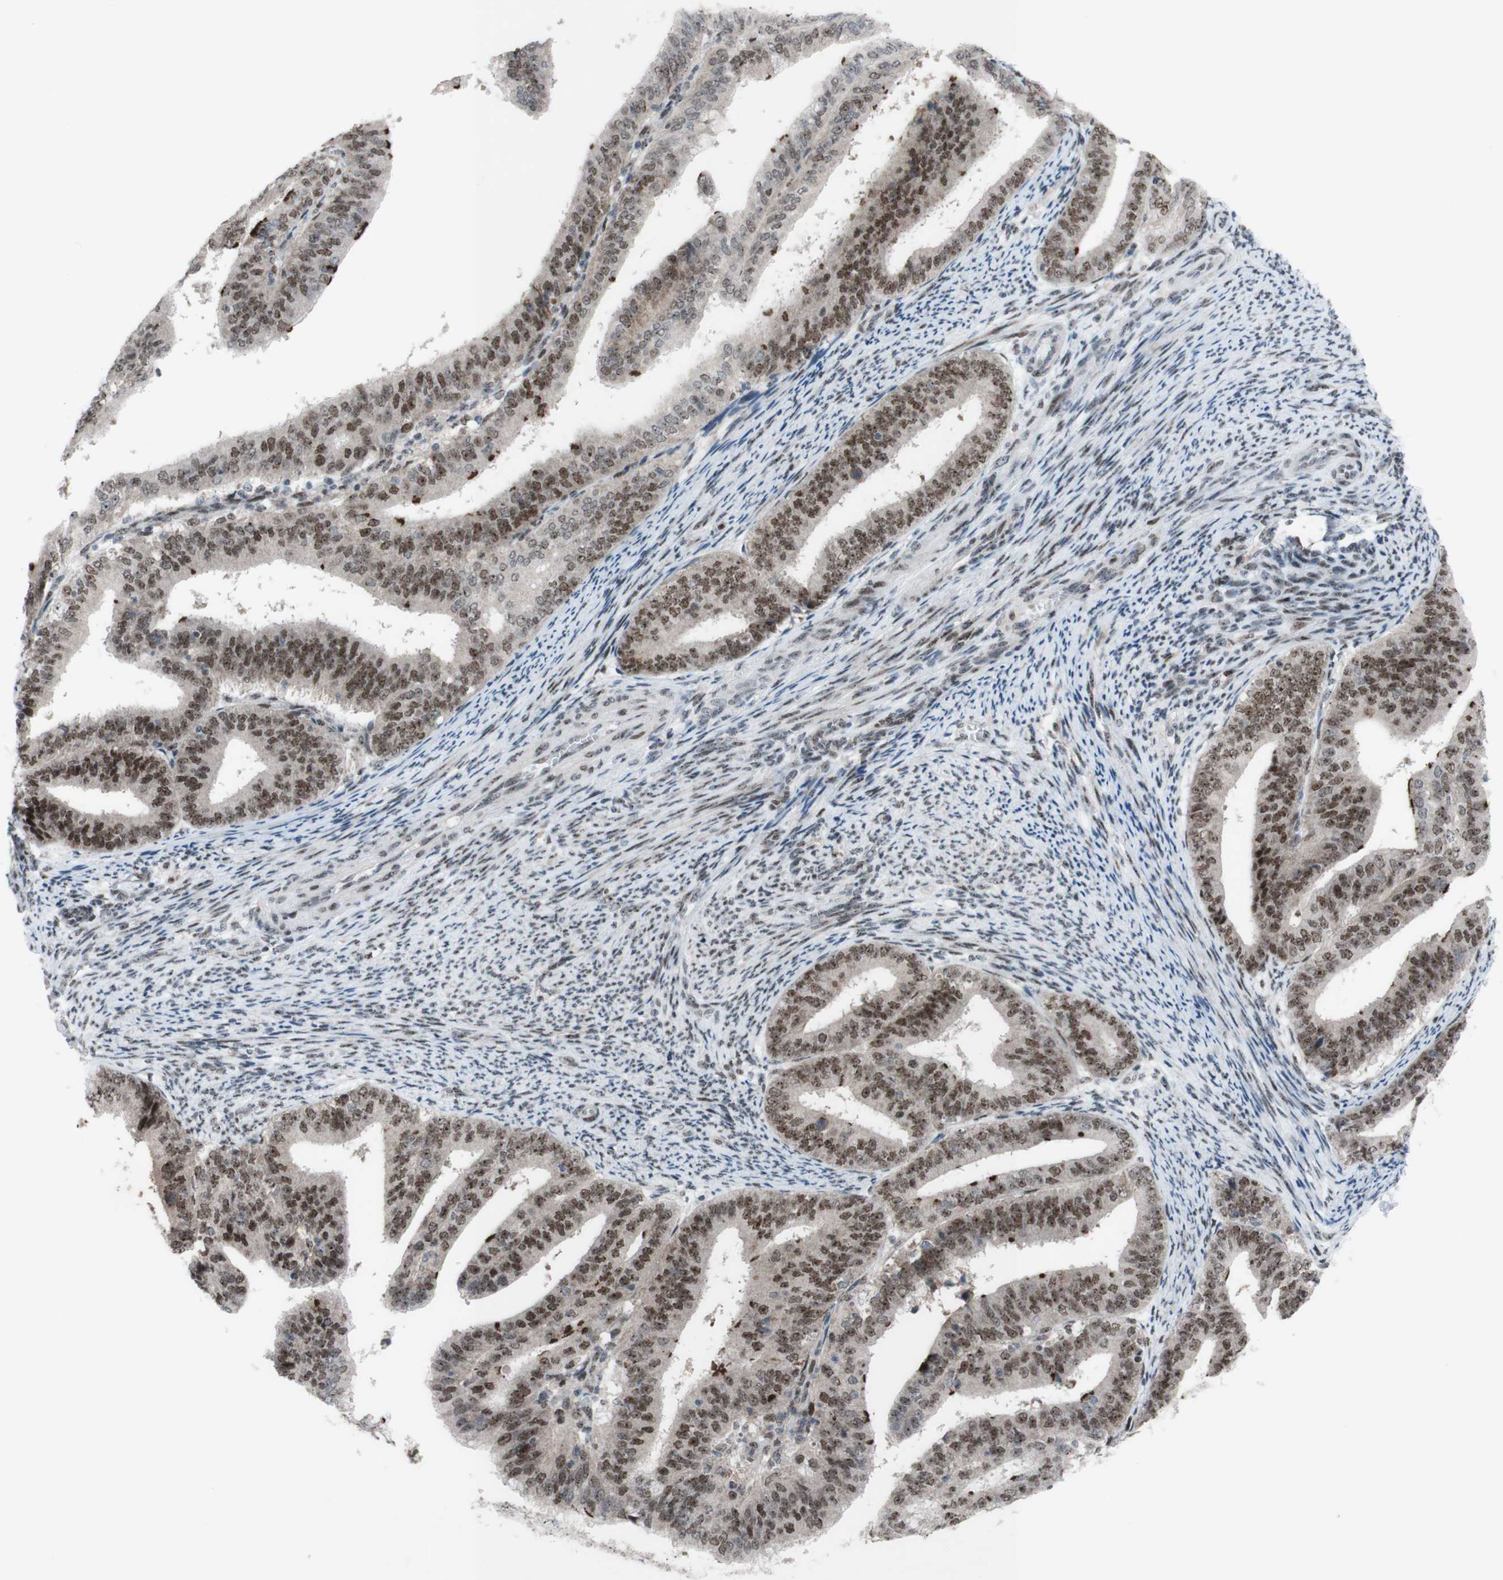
{"staining": {"intensity": "moderate", "quantity": ">75%", "location": "nuclear"}, "tissue": "endometrial cancer", "cell_type": "Tumor cells", "image_type": "cancer", "snomed": [{"axis": "morphology", "description": "Adenocarcinoma, NOS"}, {"axis": "topography", "description": "Endometrium"}], "caption": "Moderate nuclear protein staining is appreciated in approximately >75% of tumor cells in endometrial cancer.", "gene": "POLR1A", "patient": {"sex": "female", "age": 63}}